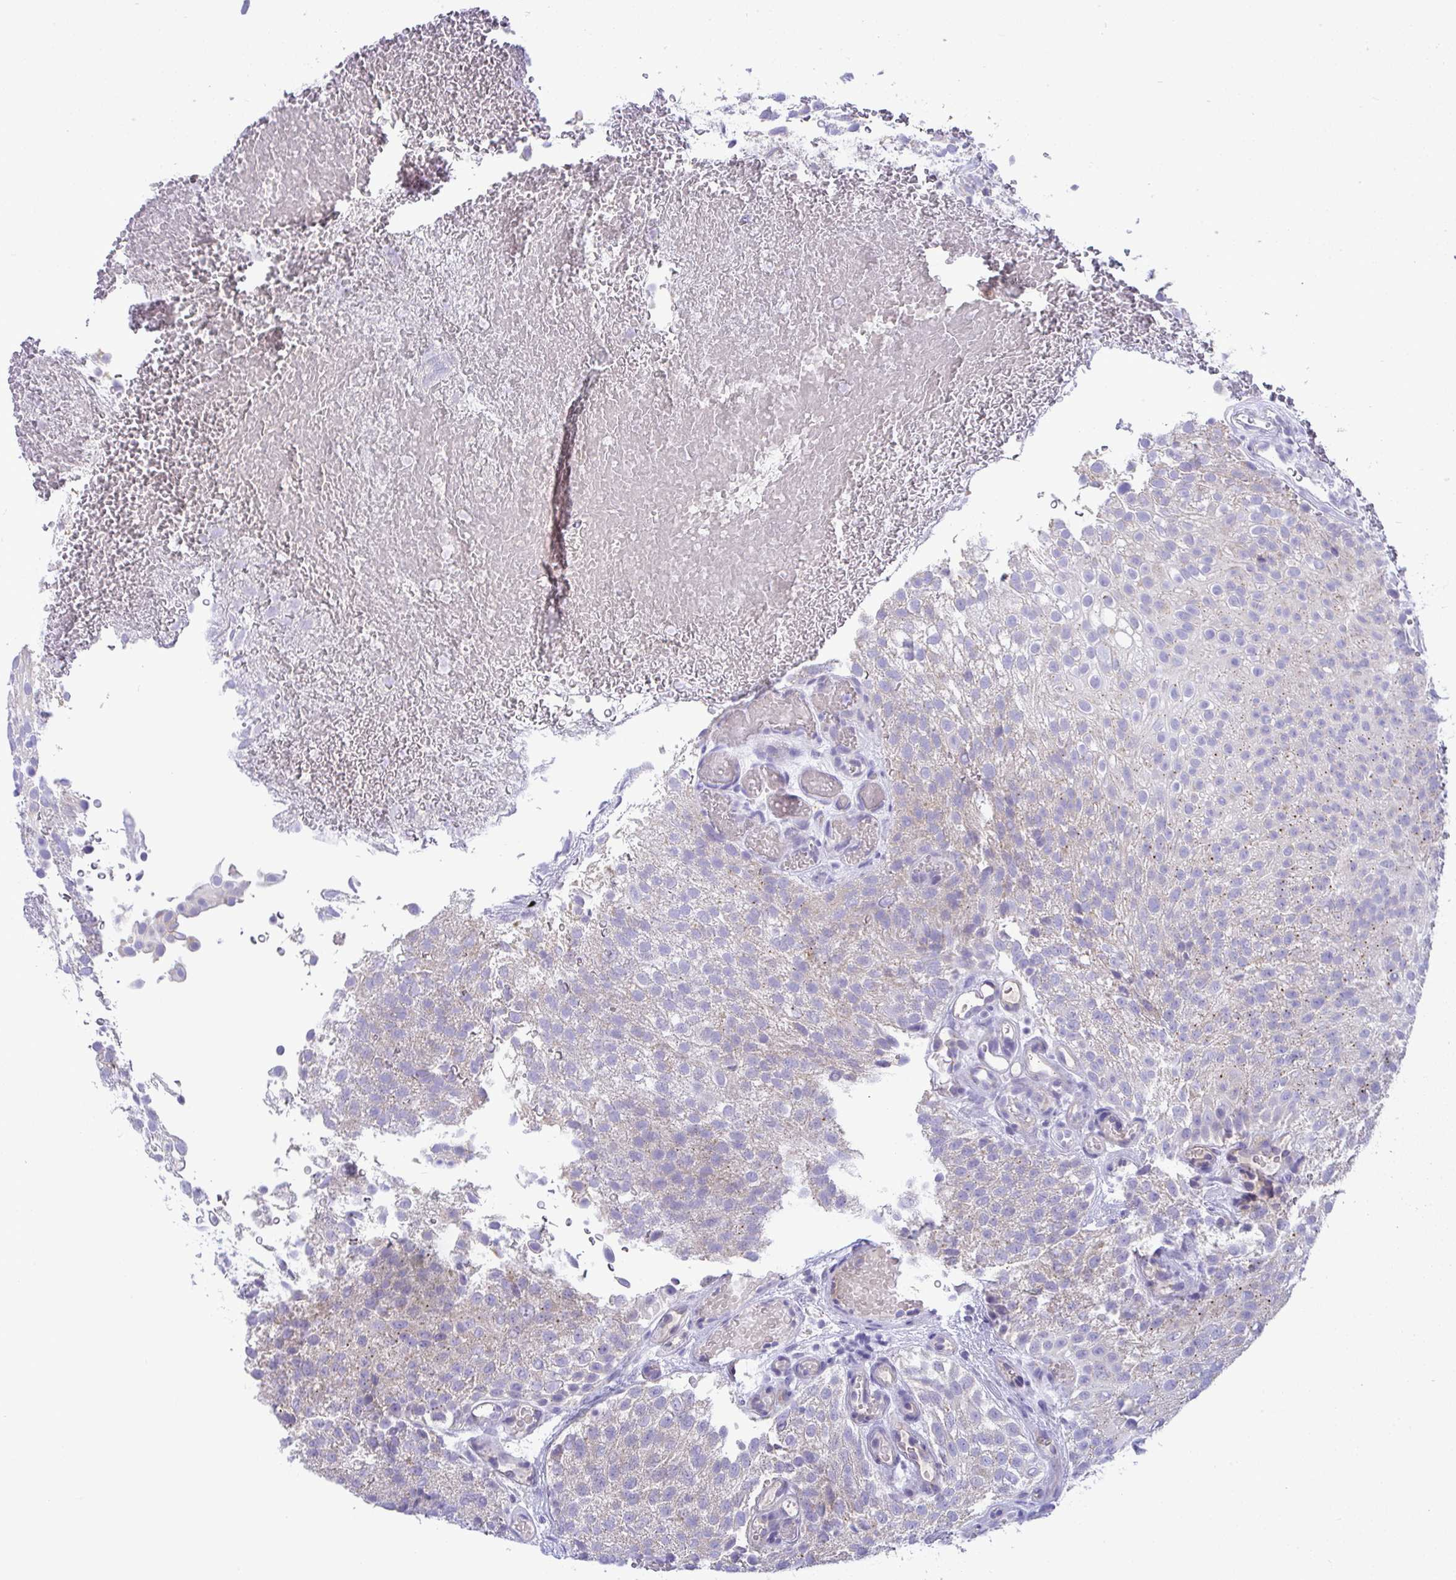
{"staining": {"intensity": "negative", "quantity": "none", "location": "none"}, "tissue": "urothelial cancer", "cell_type": "Tumor cells", "image_type": "cancer", "snomed": [{"axis": "morphology", "description": "Urothelial carcinoma, Low grade"}, {"axis": "topography", "description": "Urinary bladder"}], "caption": "Tumor cells show no significant protein positivity in urothelial carcinoma (low-grade).", "gene": "PLA2G12B", "patient": {"sex": "male", "age": 78}}